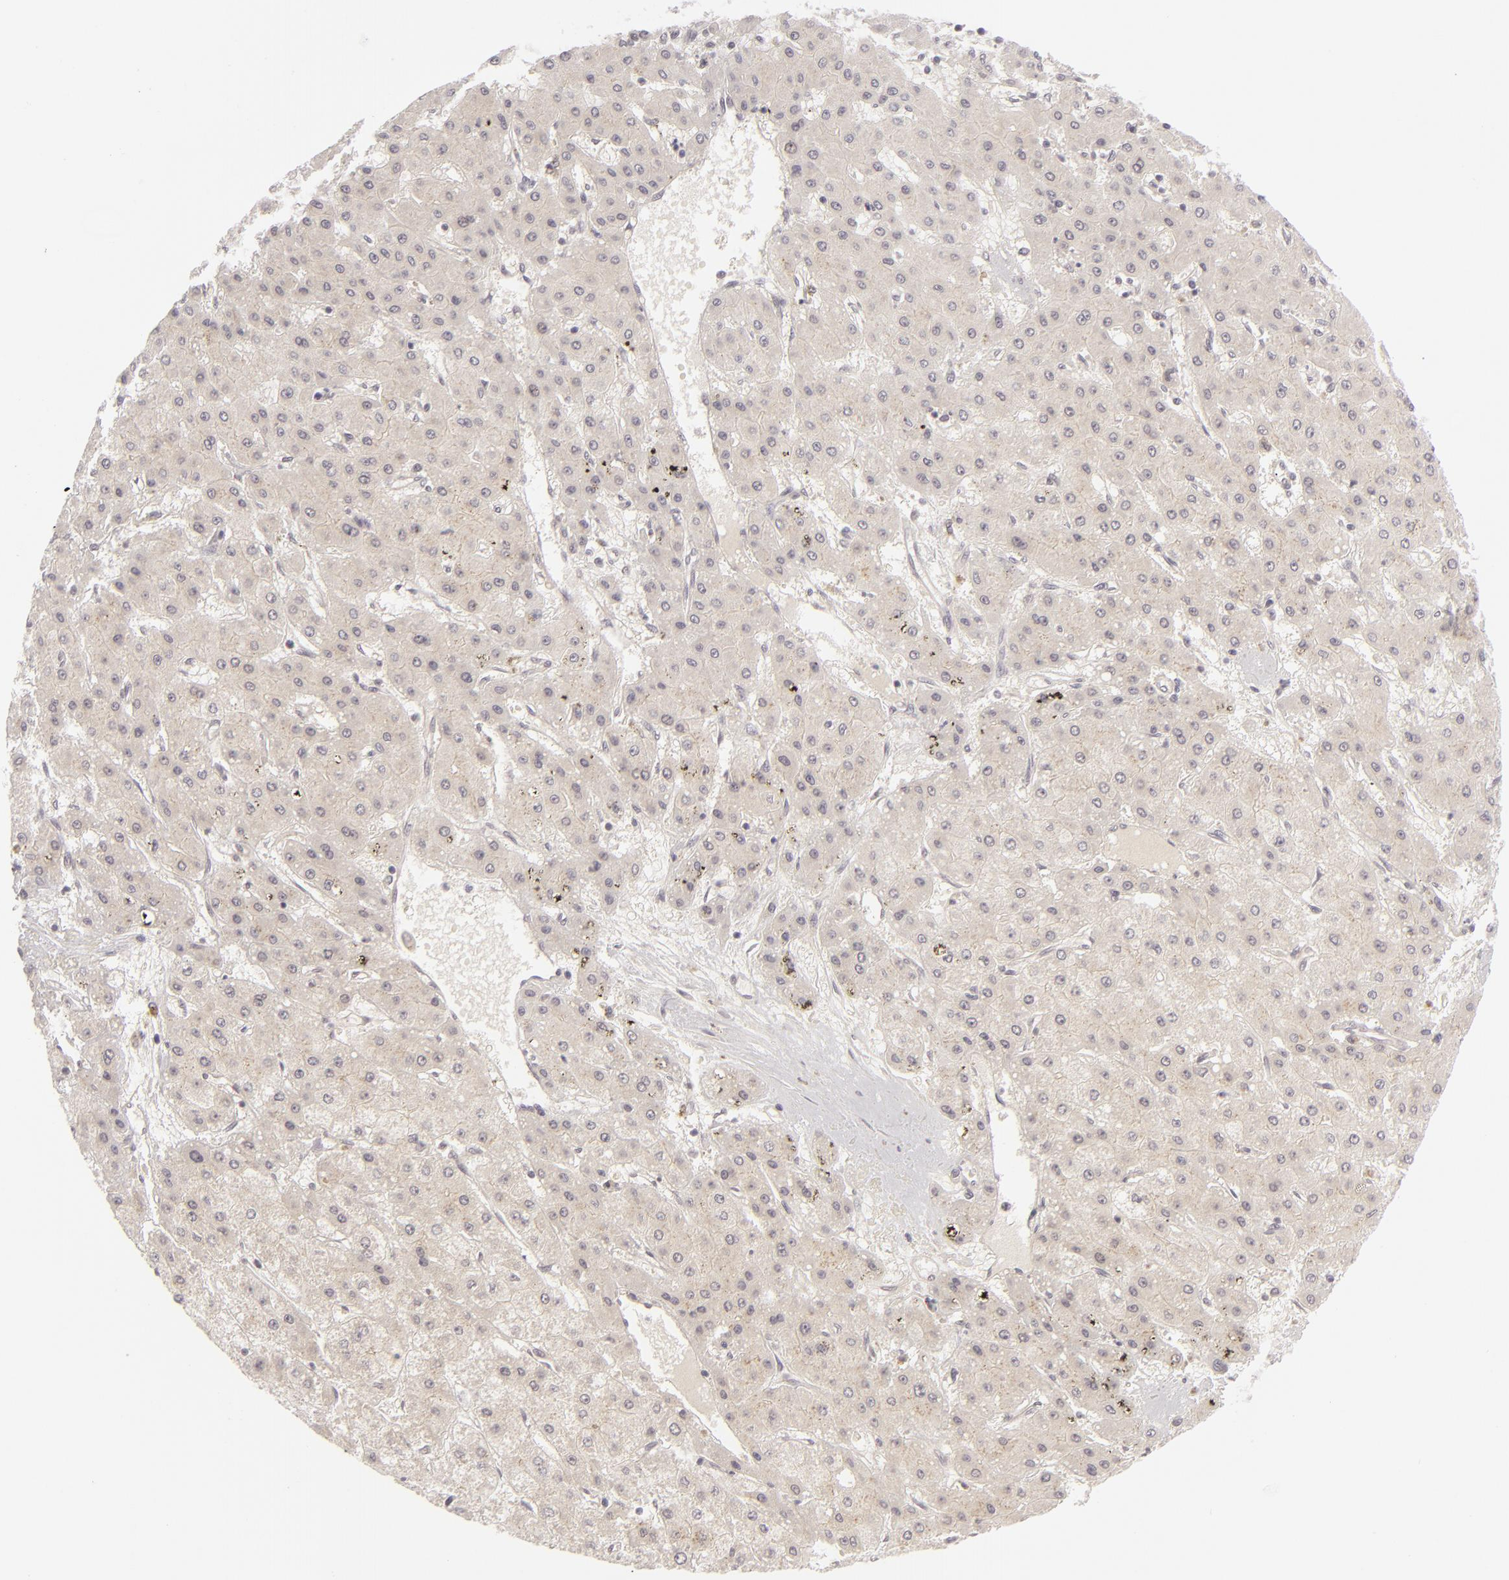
{"staining": {"intensity": "weak", "quantity": ">75%", "location": "cytoplasmic/membranous"}, "tissue": "liver cancer", "cell_type": "Tumor cells", "image_type": "cancer", "snomed": [{"axis": "morphology", "description": "Carcinoma, Hepatocellular, NOS"}, {"axis": "topography", "description": "Liver"}], "caption": "Approximately >75% of tumor cells in human liver hepatocellular carcinoma show weak cytoplasmic/membranous protein positivity as visualized by brown immunohistochemical staining.", "gene": "DLG3", "patient": {"sex": "female", "age": 52}}